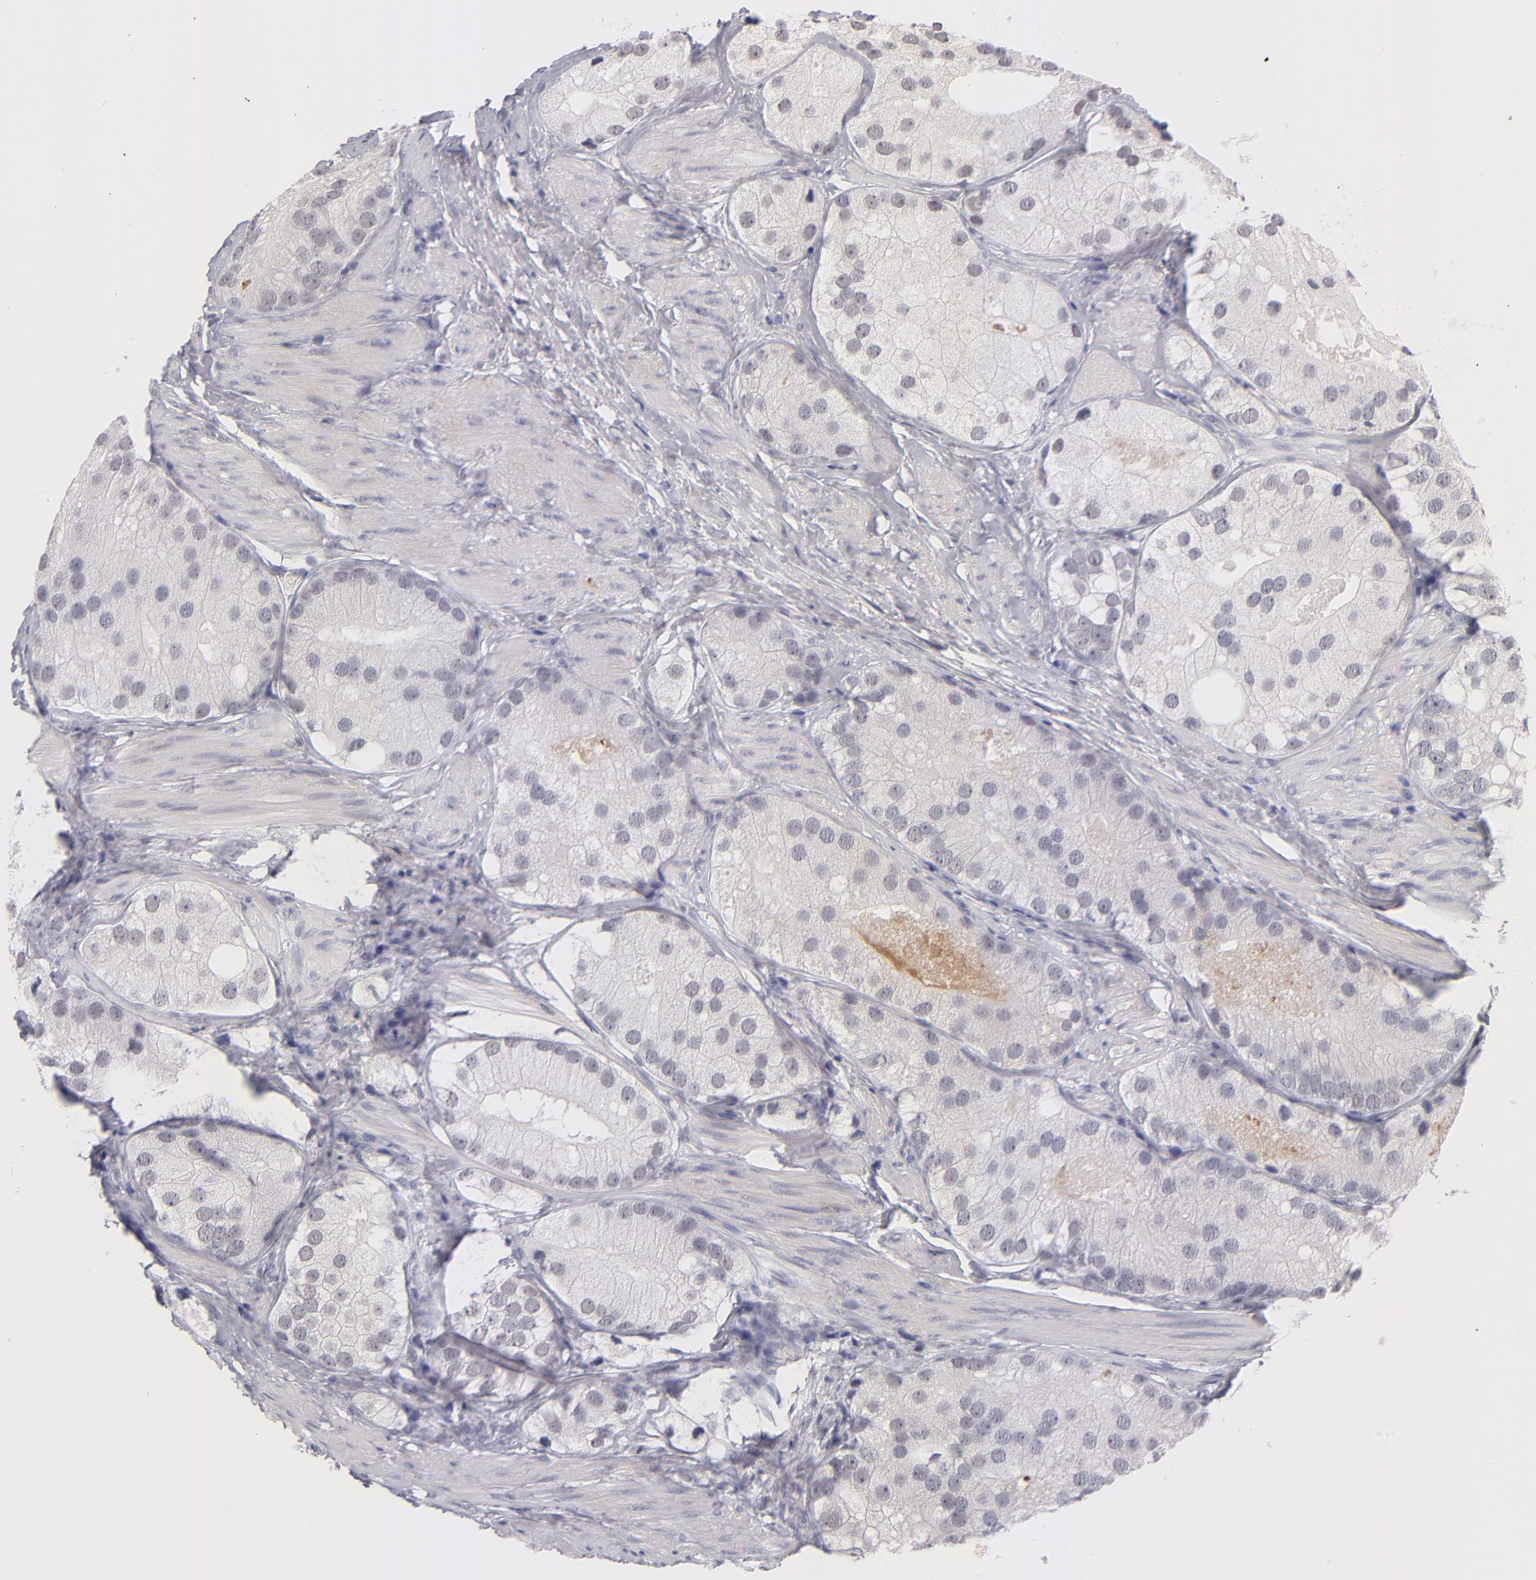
{"staining": {"intensity": "negative", "quantity": "none", "location": "none"}, "tissue": "prostate cancer", "cell_type": "Tumor cells", "image_type": "cancer", "snomed": [{"axis": "morphology", "description": "Adenocarcinoma, Low grade"}, {"axis": "topography", "description": "Prostate"}], "caption": "Adenocarcinoma (low-grade) (prostate) stained for a protein using immunohistochemistry (IHC) exhibits no expression tumor cells.", "gene": "TEX11", "patient": {"sex": "male", "age": 69}}